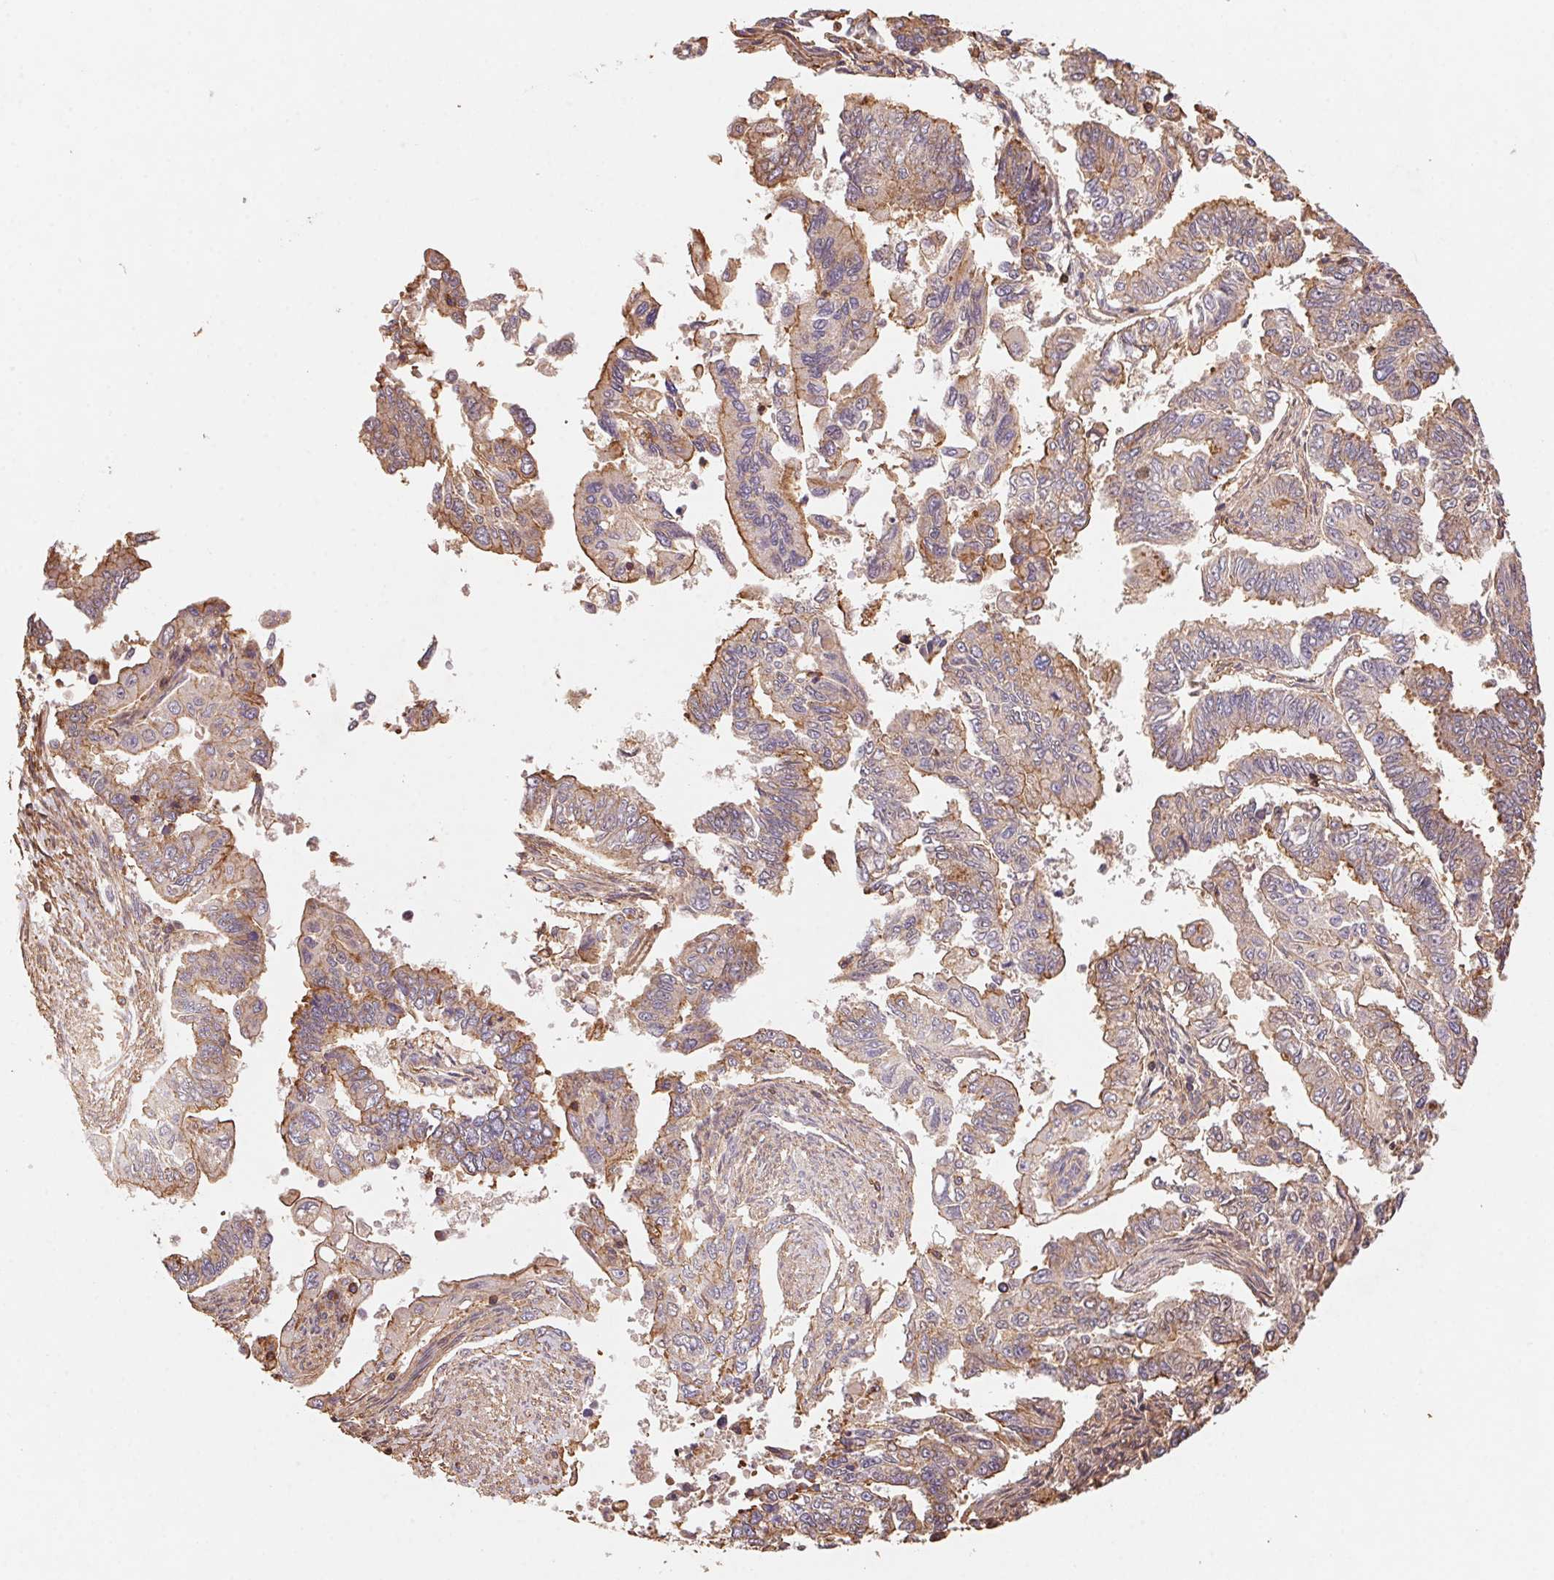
{"staining": {"intensity": "moderate", "quantity": "25%-75%", "location": "cytoplasmic/membranous"}, "tissue": "endometrial cancer", "cell_type": "Tumor cells", "image_type": "cancer", "snomed": [{"axis": "morphology", "description": "Adenocarcinoma, NOS"}, {"axis": "topography", "description": "Uterus"}], "caption": "A high-resolution micrograph shows immunohistochemistry staining of adenocarcinoma (endometrial), which reveals moderate cytoplasmic/membranous staining in about 25%-75% of tumor cells.", "gene": "ATG10", "patient": {"sex": "female", "age": 59}}